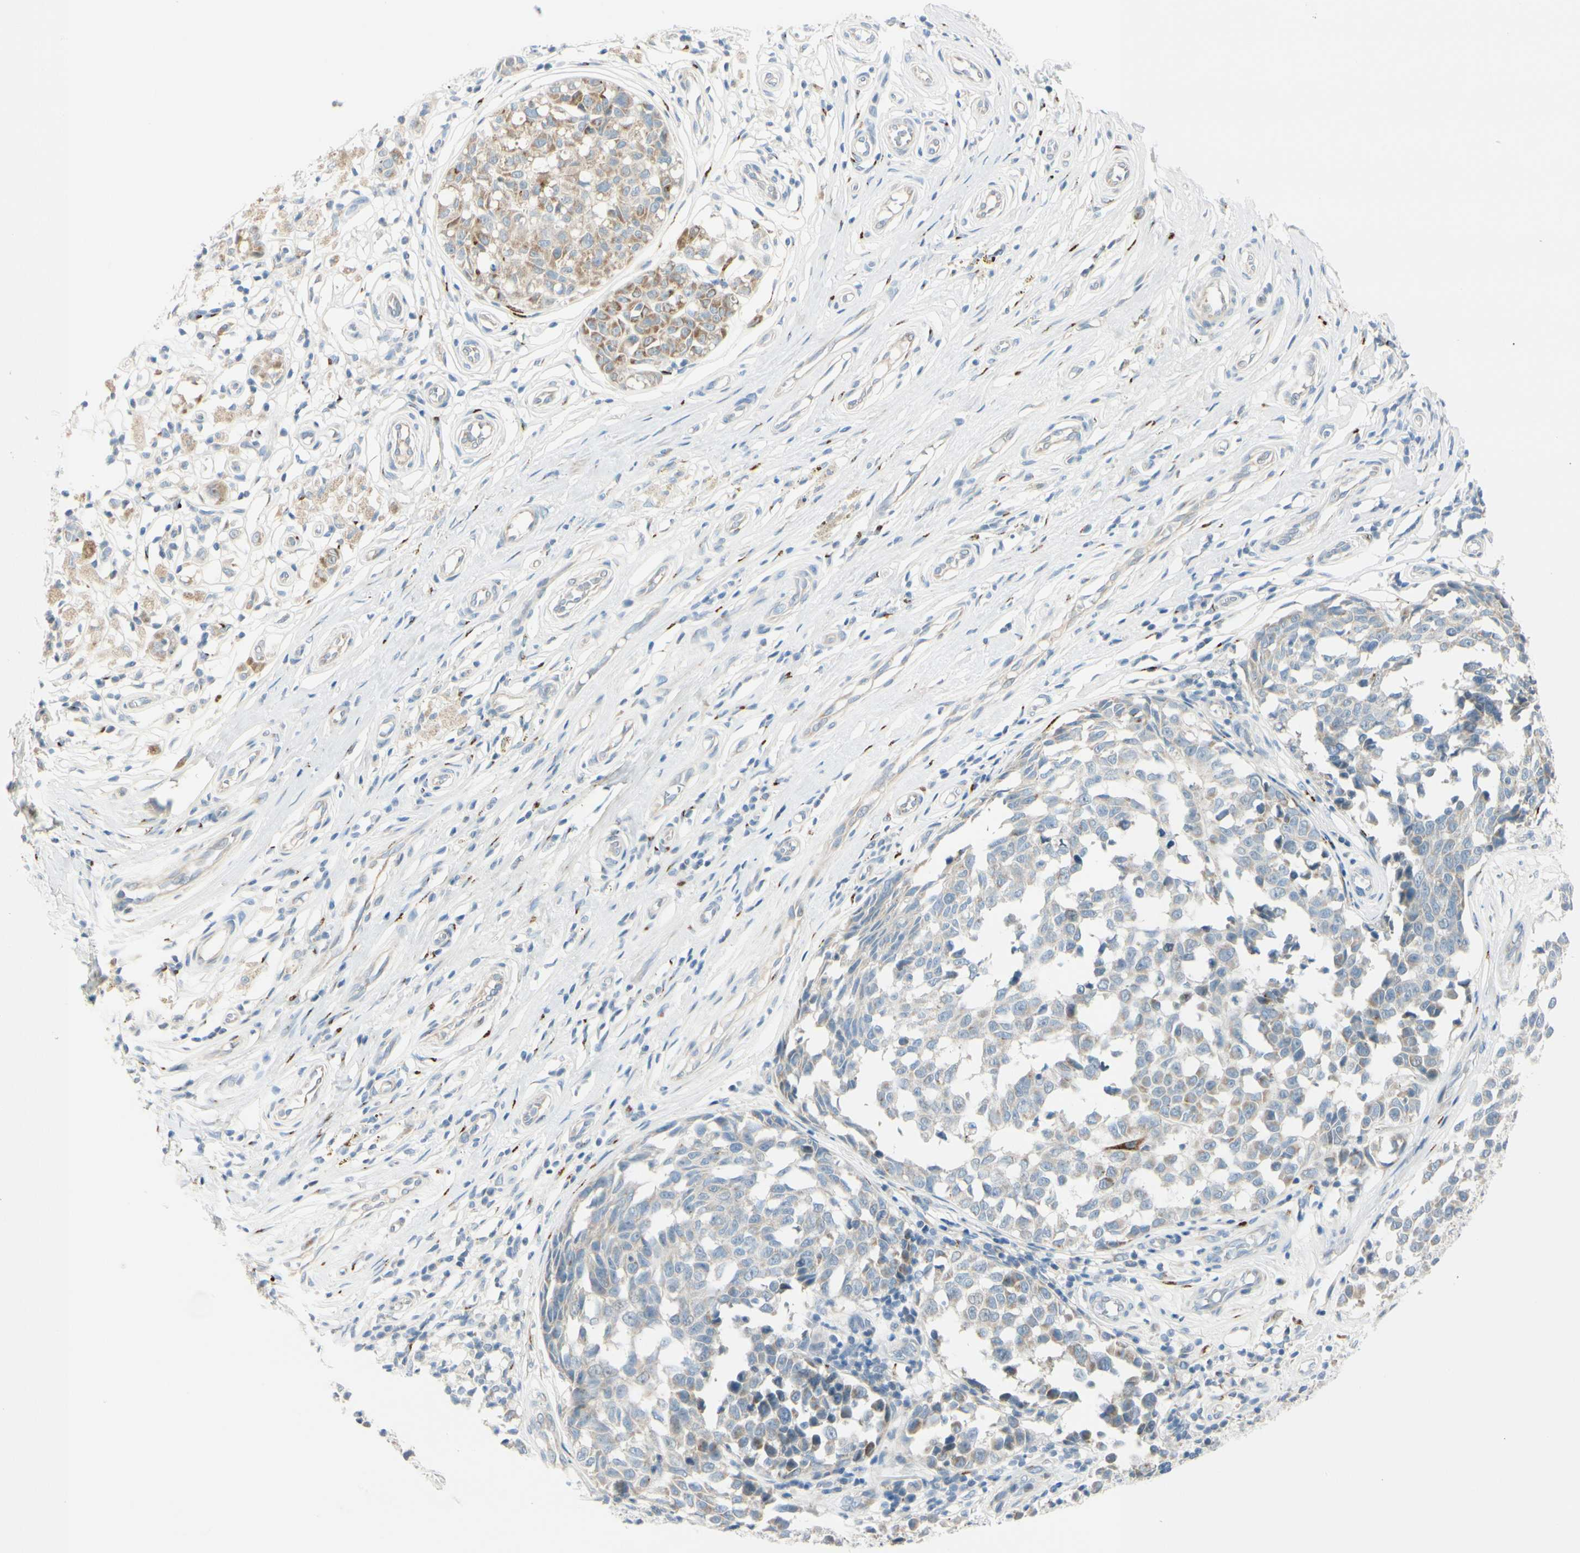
{"staining": {"intensity": "negative", "quantity": "none", "location": "none"}, "tissue": "melanoma", "cell_type": "Tumor cells", "image_type": "cancer", "snomed": [{"axis": "morphology", "description": "Malignant melanoma, NOS"}, {"axis": "topography", "description": "Skin"}], "caption": "DAB (3,3'-diaminobenzidine) immunohistochemical staining of melanoma exhibits no significant positivity in tumor cells. Nuclei are stained in blue.", "gene": "GALNT5", "patient": {"sex": "female", "age": 64}}